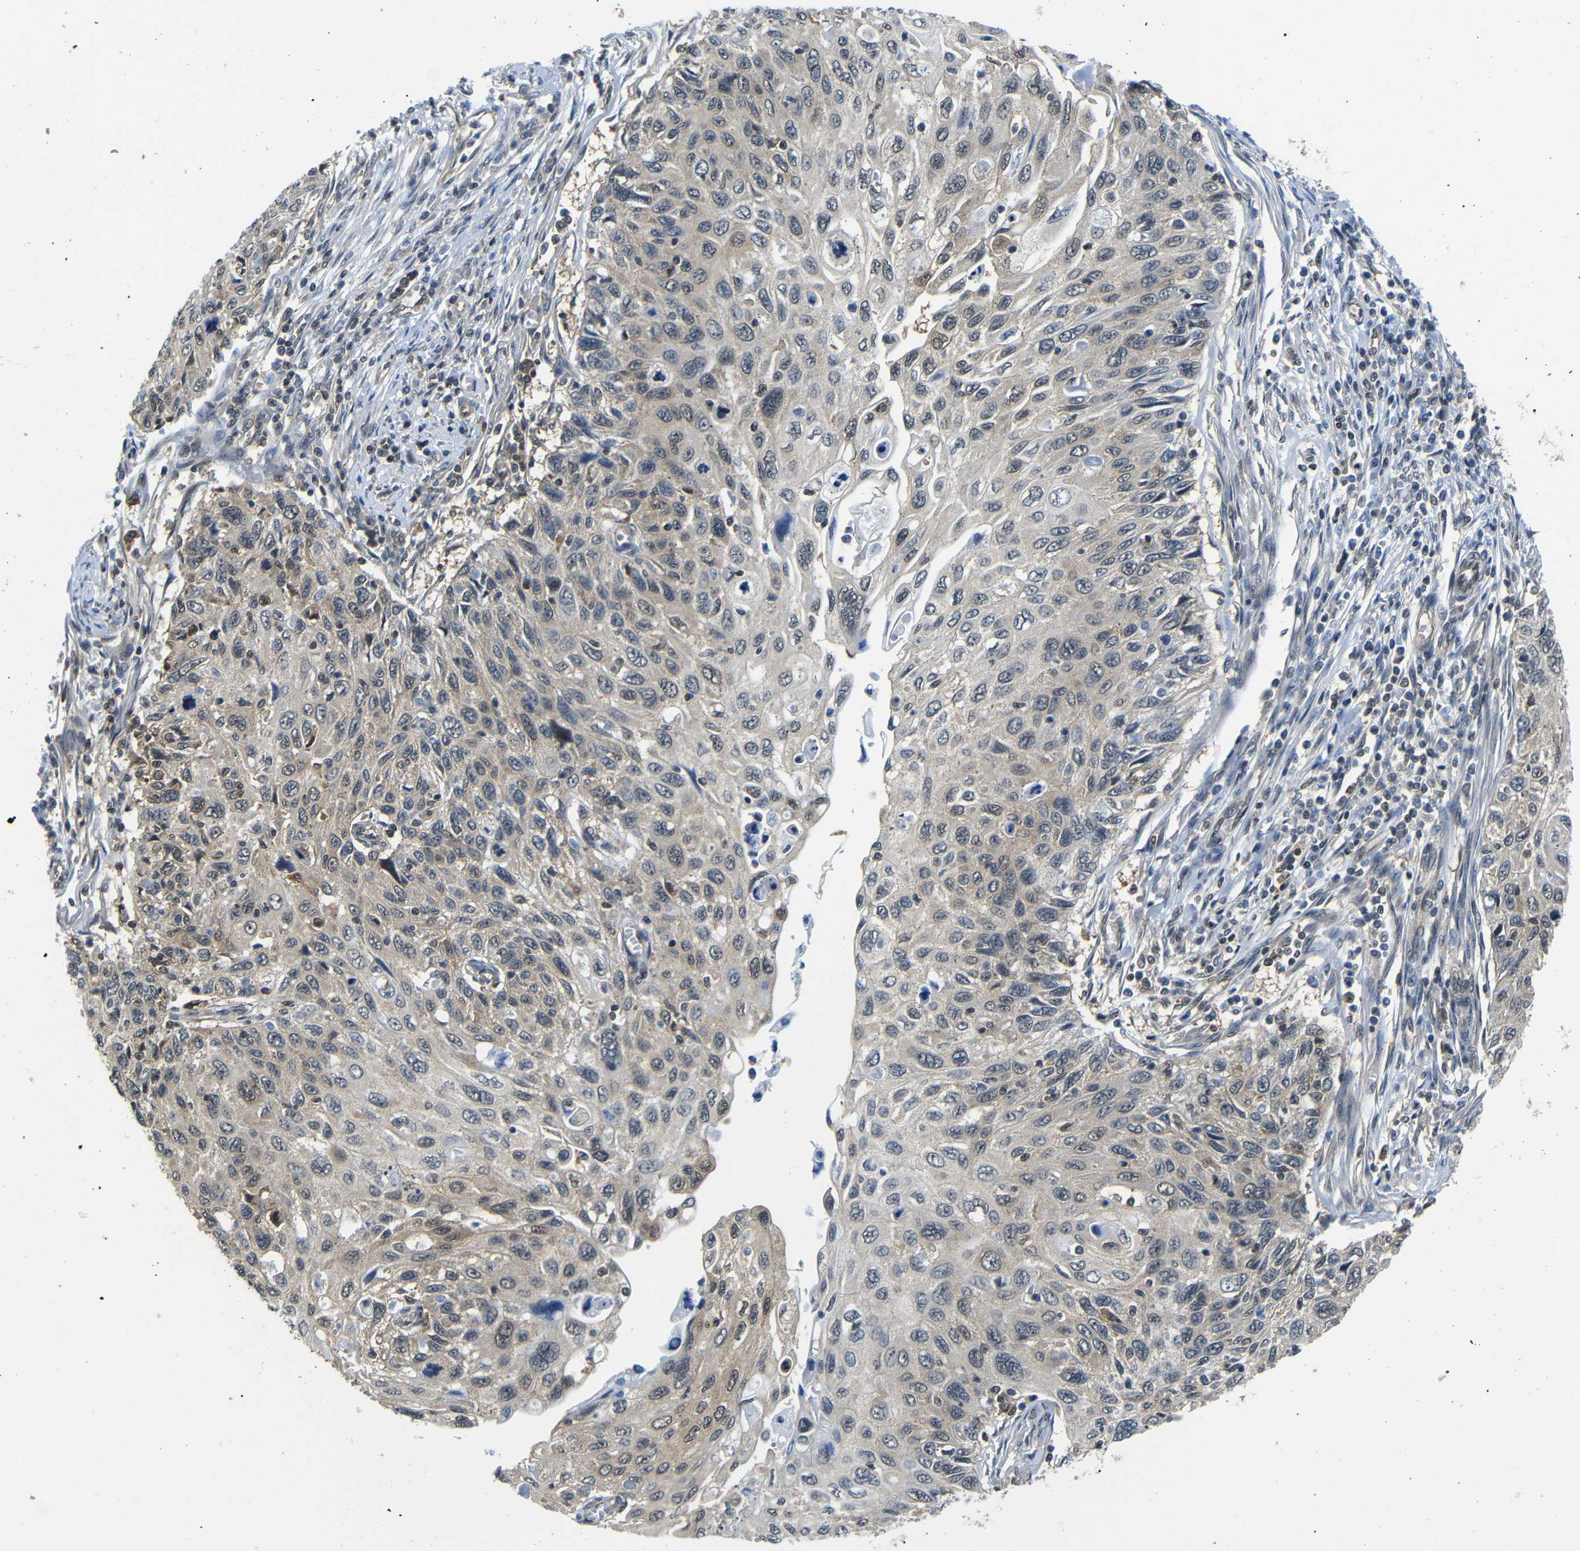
{"staining": {"intensity": "weak", "quantity": ">75%", "location": "cytoplasmic/membranous"}, "tissue": "cervical cancer", "cell_type": "Tumor cells", "image_type": "cancer", "snomed": [{"axis": "morphology", "description": "Squamous cell carcinoma, NOS"}, {"axis": "topography", "description": "Cervix"}], "caption": "Cervical cancer tissue shows weak cytoplasmic/membranous staining in approximately >75% of tumor cells", "gene": "UBXN1", "patient": {"sex": "female", "age": 70}}